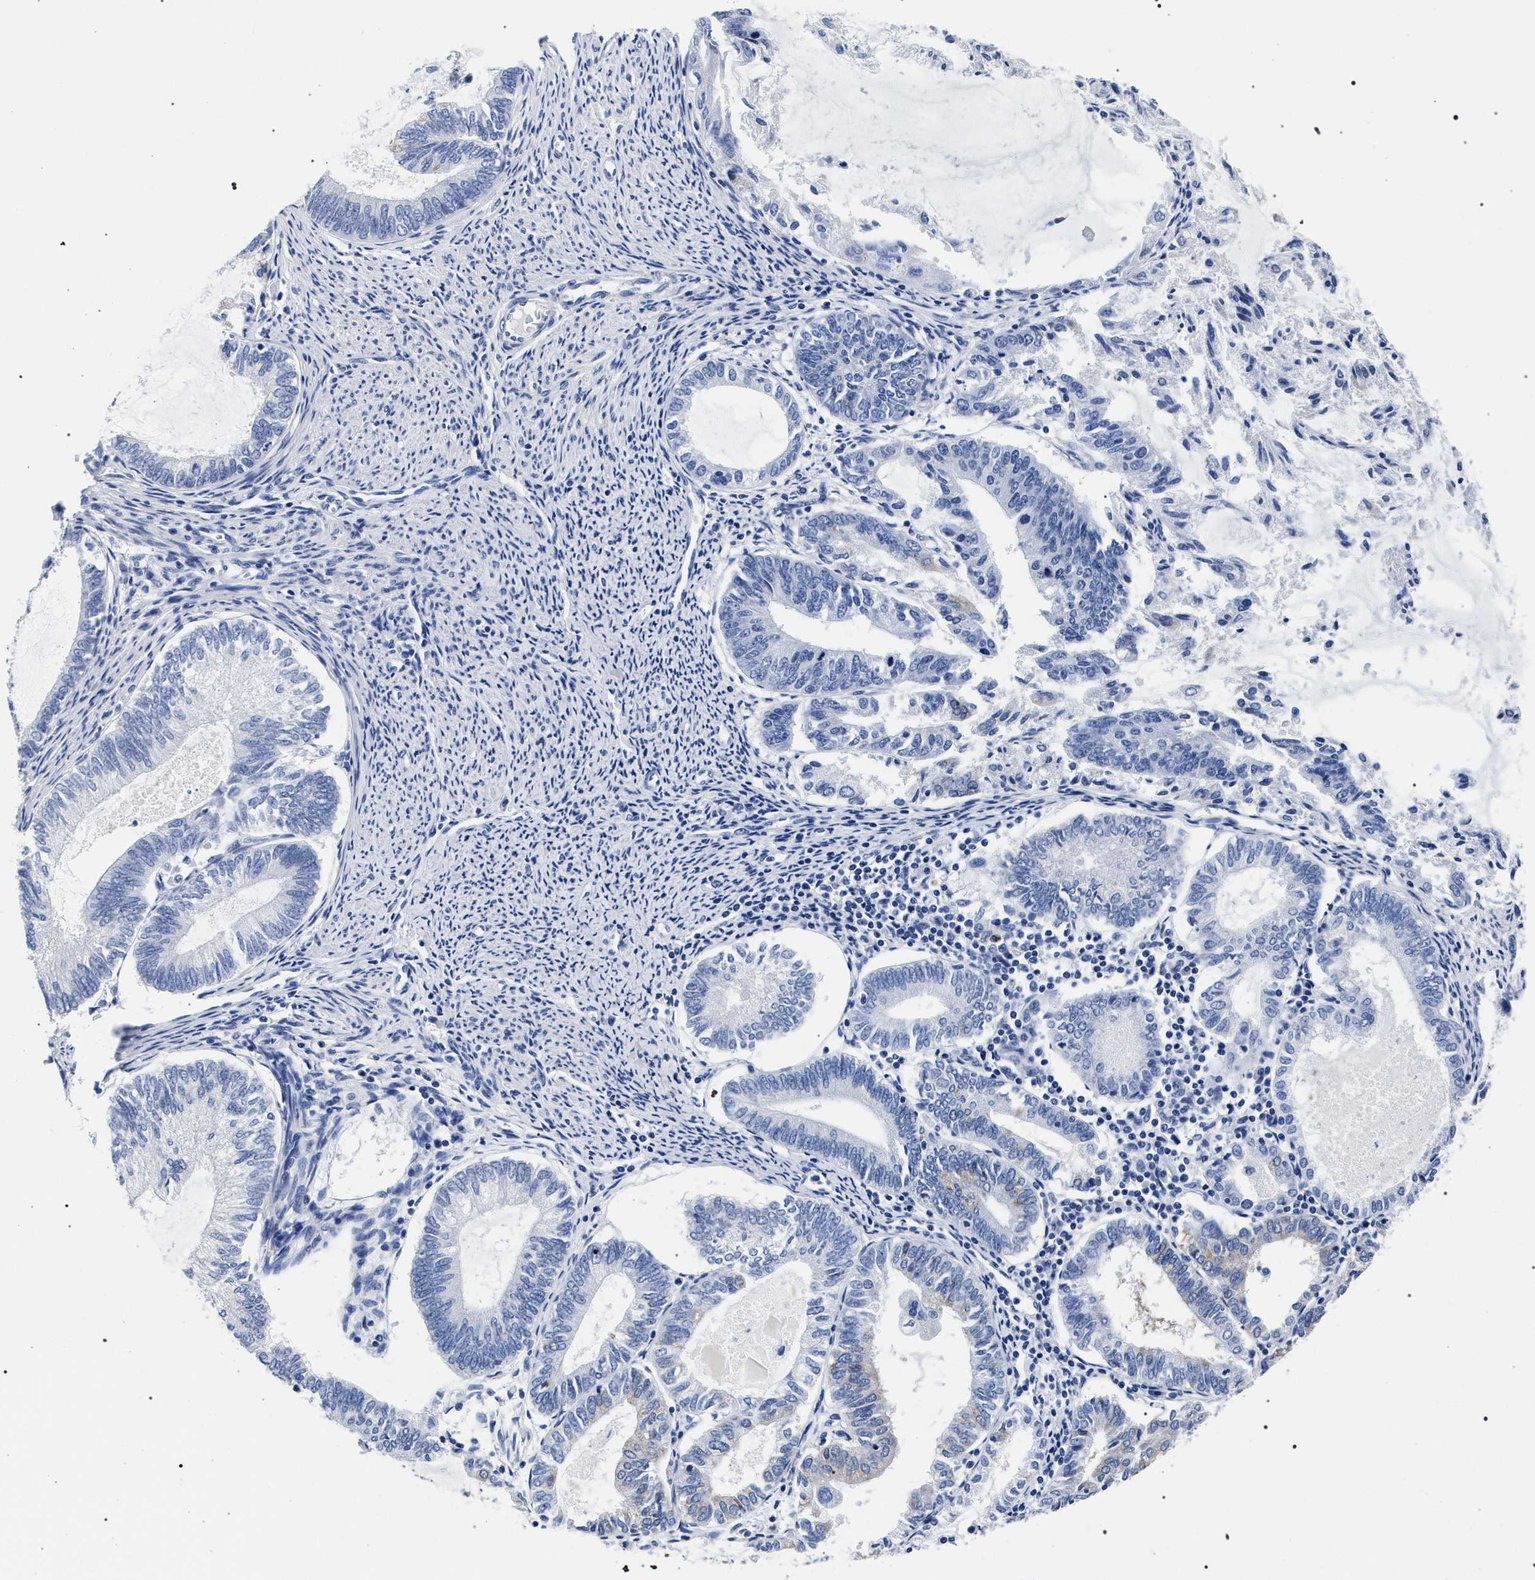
{"staining": {"intensity": "negative", "quantity": "none", "location": "none"}, "tissue": "endometrial cancer", "cell_type": "Tumor cells", "image_type": "cancer", "snomed": [{"axis": "morphology", "description": "Adenocarcinoma, NOS"}, {"axis": "topography", "description": "Endometrium"}], "caption": "Tumor cells show no significant protein expression in adenocarcinoma (endometrial).", "gene": "AKAP4", "patient": {"sex": "female", "age": 86}}